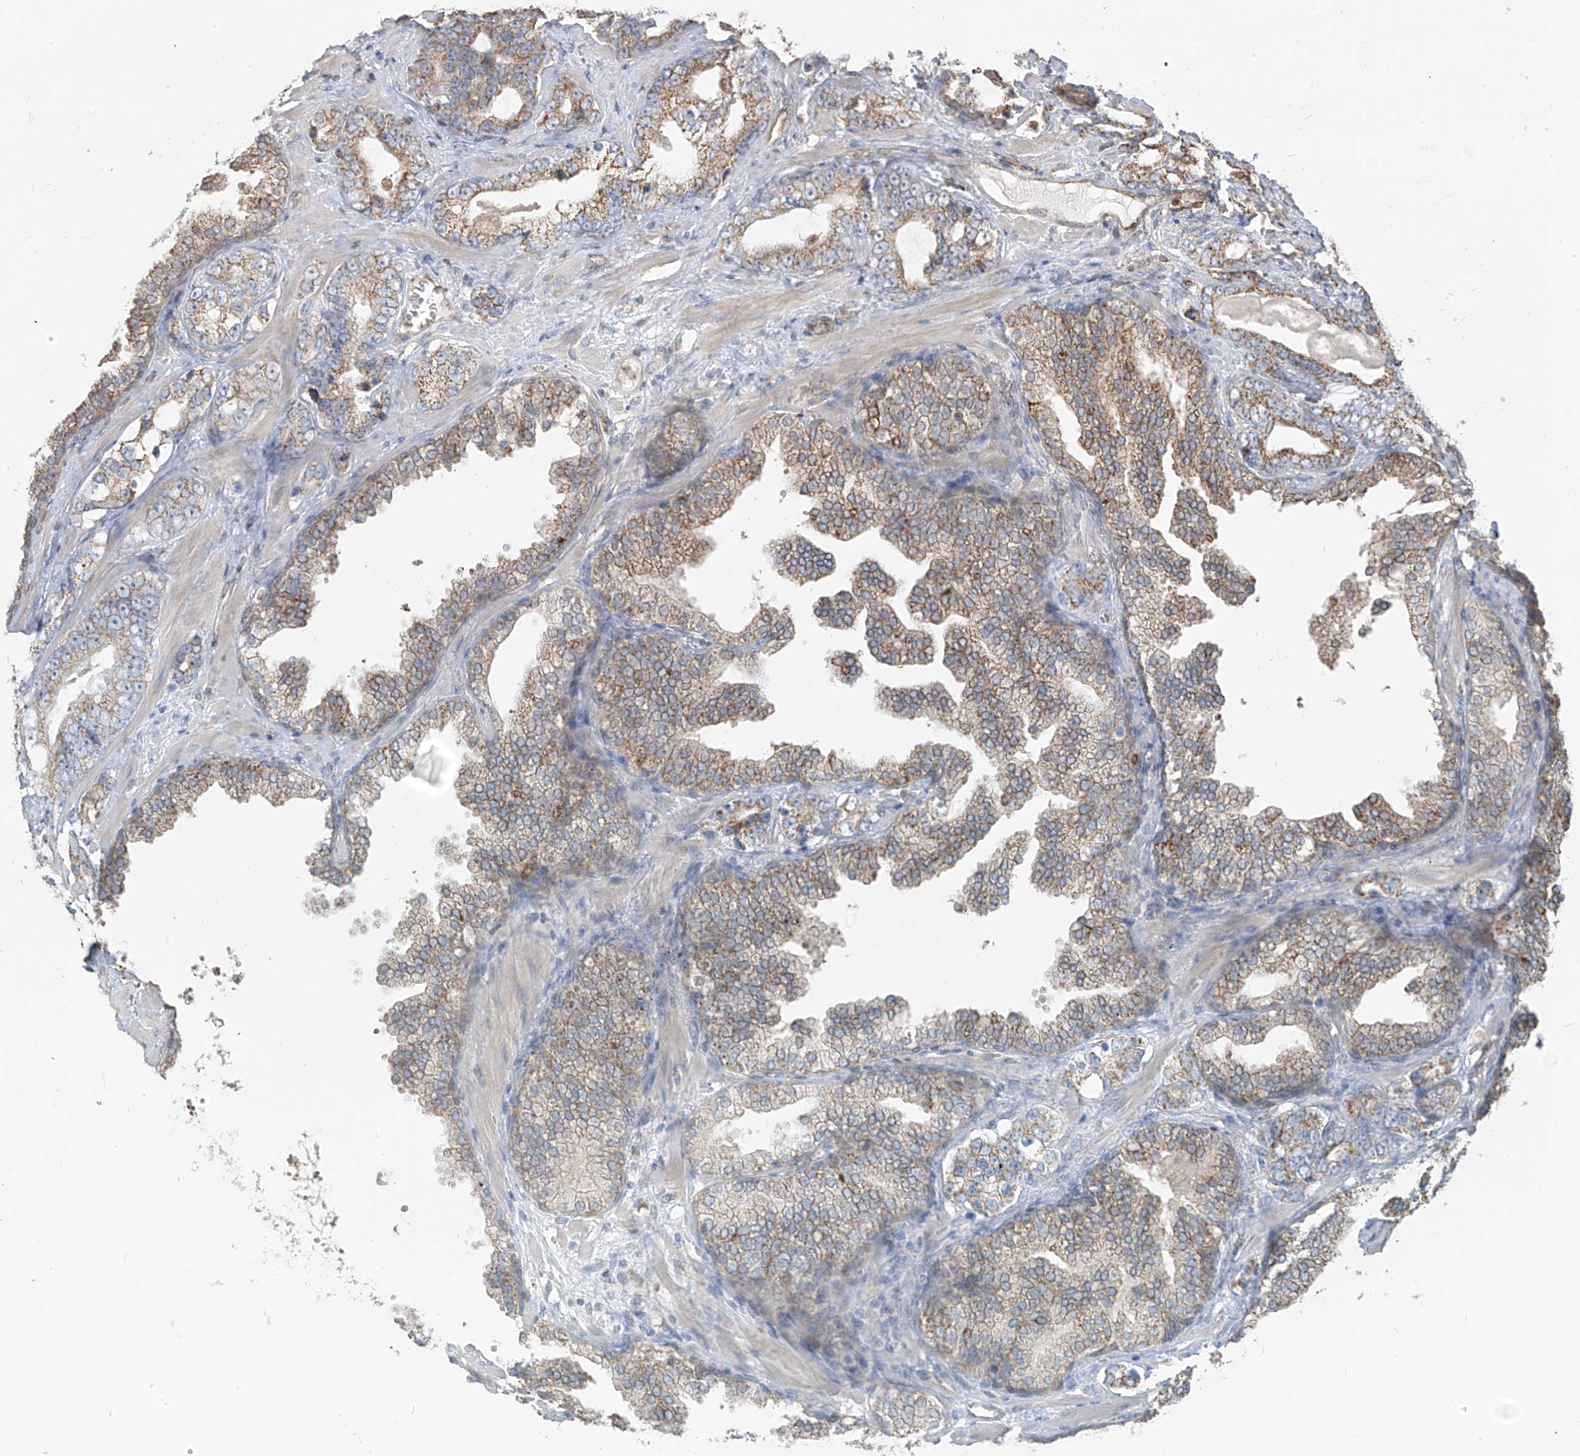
{"staining": {"intensity": "weak", "quantity": "25%-75%", "location": "cytoplasmic/membranous"}, "tissue": "prostate cancer", "cell_type": "Tumor cells", "image_type": "cancer", "snomed": [{"axis": "morphology", "description": "Adenocarcinoma, High grade"}, {"axis": "topography", "description": "Prostate"}], "caption": "Prostate cancer (adenocarcinoma (high-grade)) was stained to show a protein in brown. There is low levels of weak cytoplasmic/membranous positivity in approximately 25%-75% of tumor cells.", "gene": "ETHE1", "patient": {"sex": "male", "age": 62}}